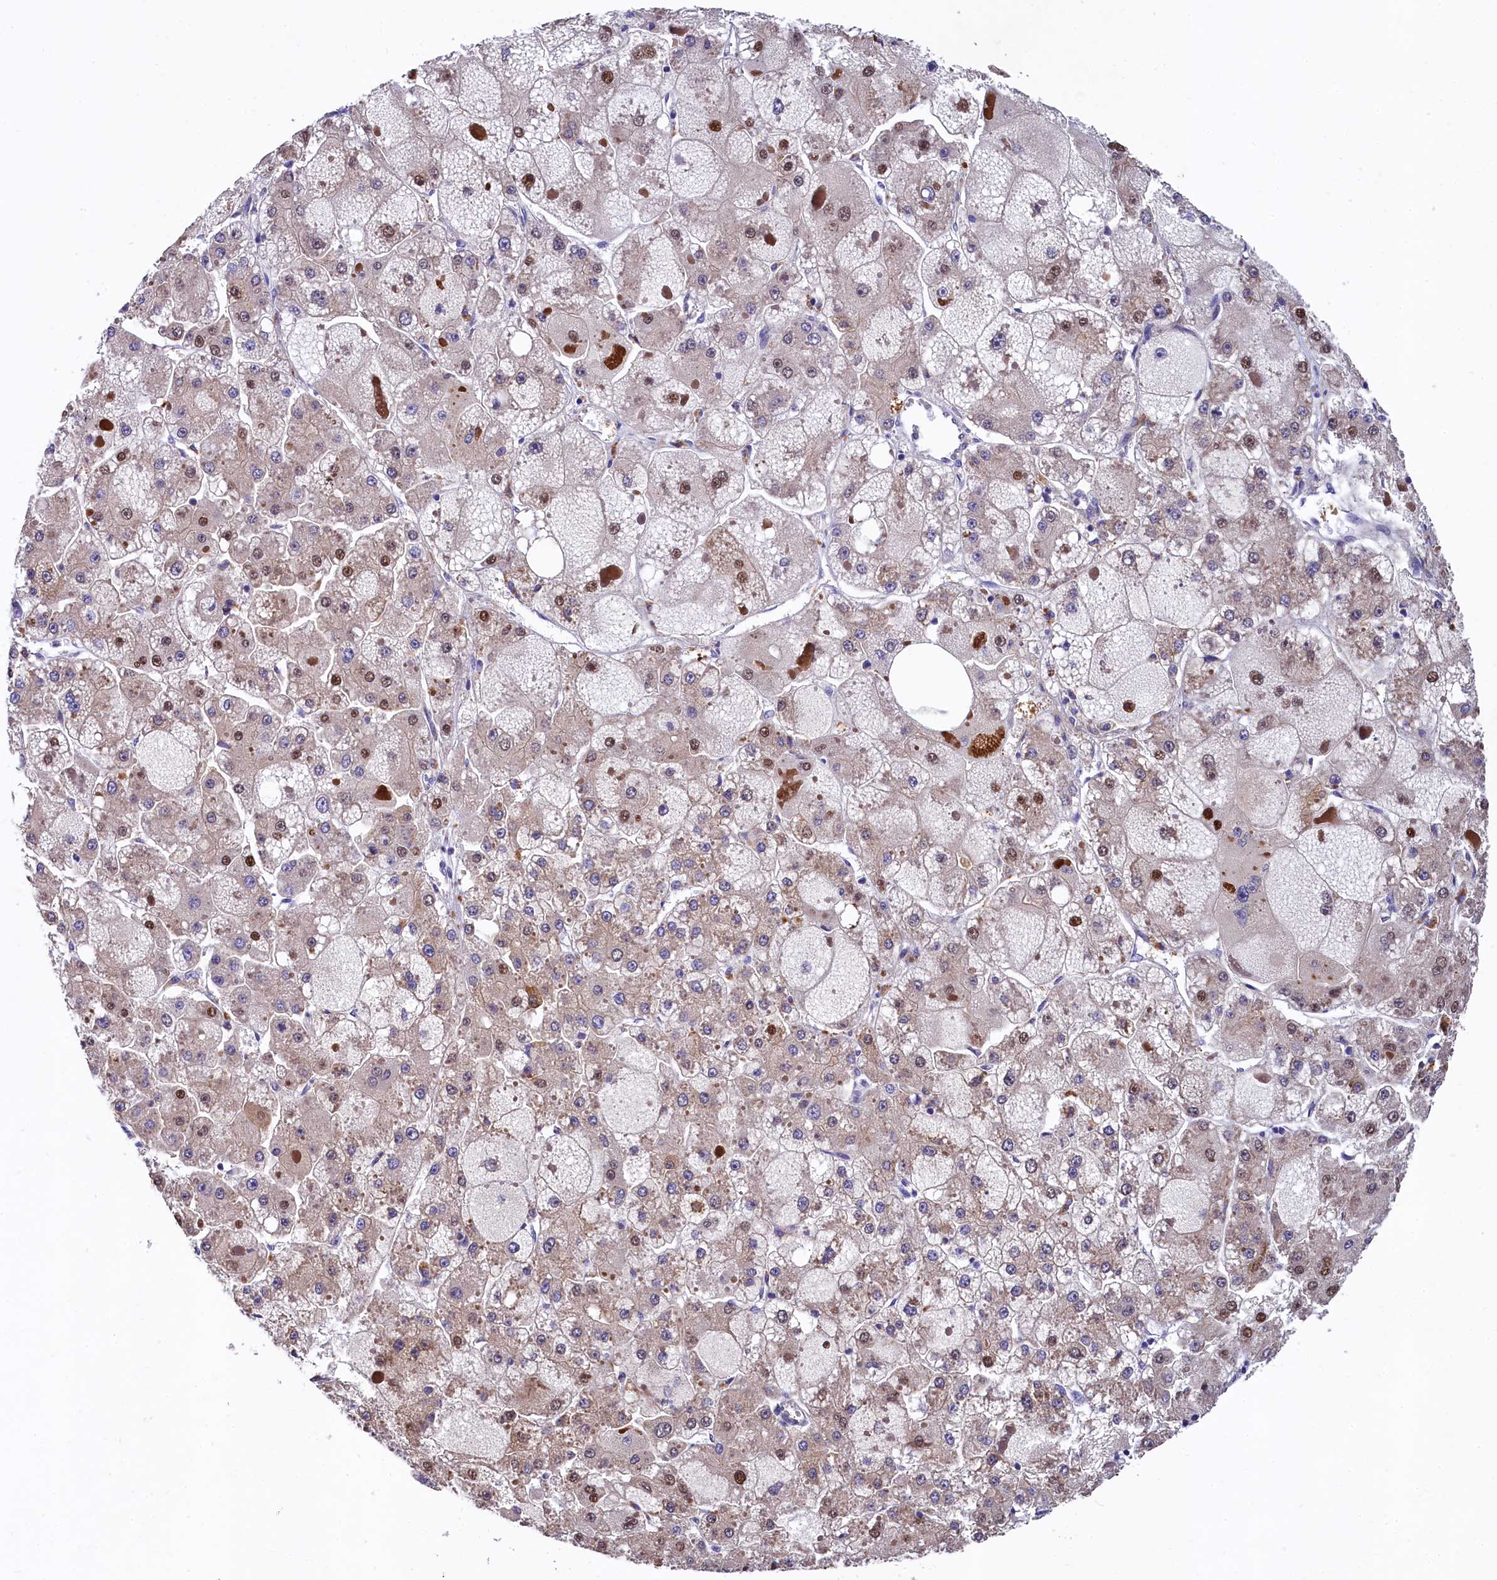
{"staining": {"intensity": "weak", "quantity": "25%-75%", "location": "cytoplasmic/membranous,nuclear"}, "tissue": "liver cancer", "cell_type": "Tumor cells", "image_type": "cancer", "snomed": [{"axis": "morphology", "description": "Carcinoma, Hepatocellular, NOS"}, {"axis": "topography", "description": "Liver"}], "caption": "The micrograph shows immunohistochemical staining of hepatocellular carcinoma (liver). There is weak cytoplasmic/membranous and nuclear positivity is present in approximately 25%-75% of tumor cells. Nuclei are stained in blue.", "gene": "EPS8L2", "patient": {"sex": "female", "age": 73}}